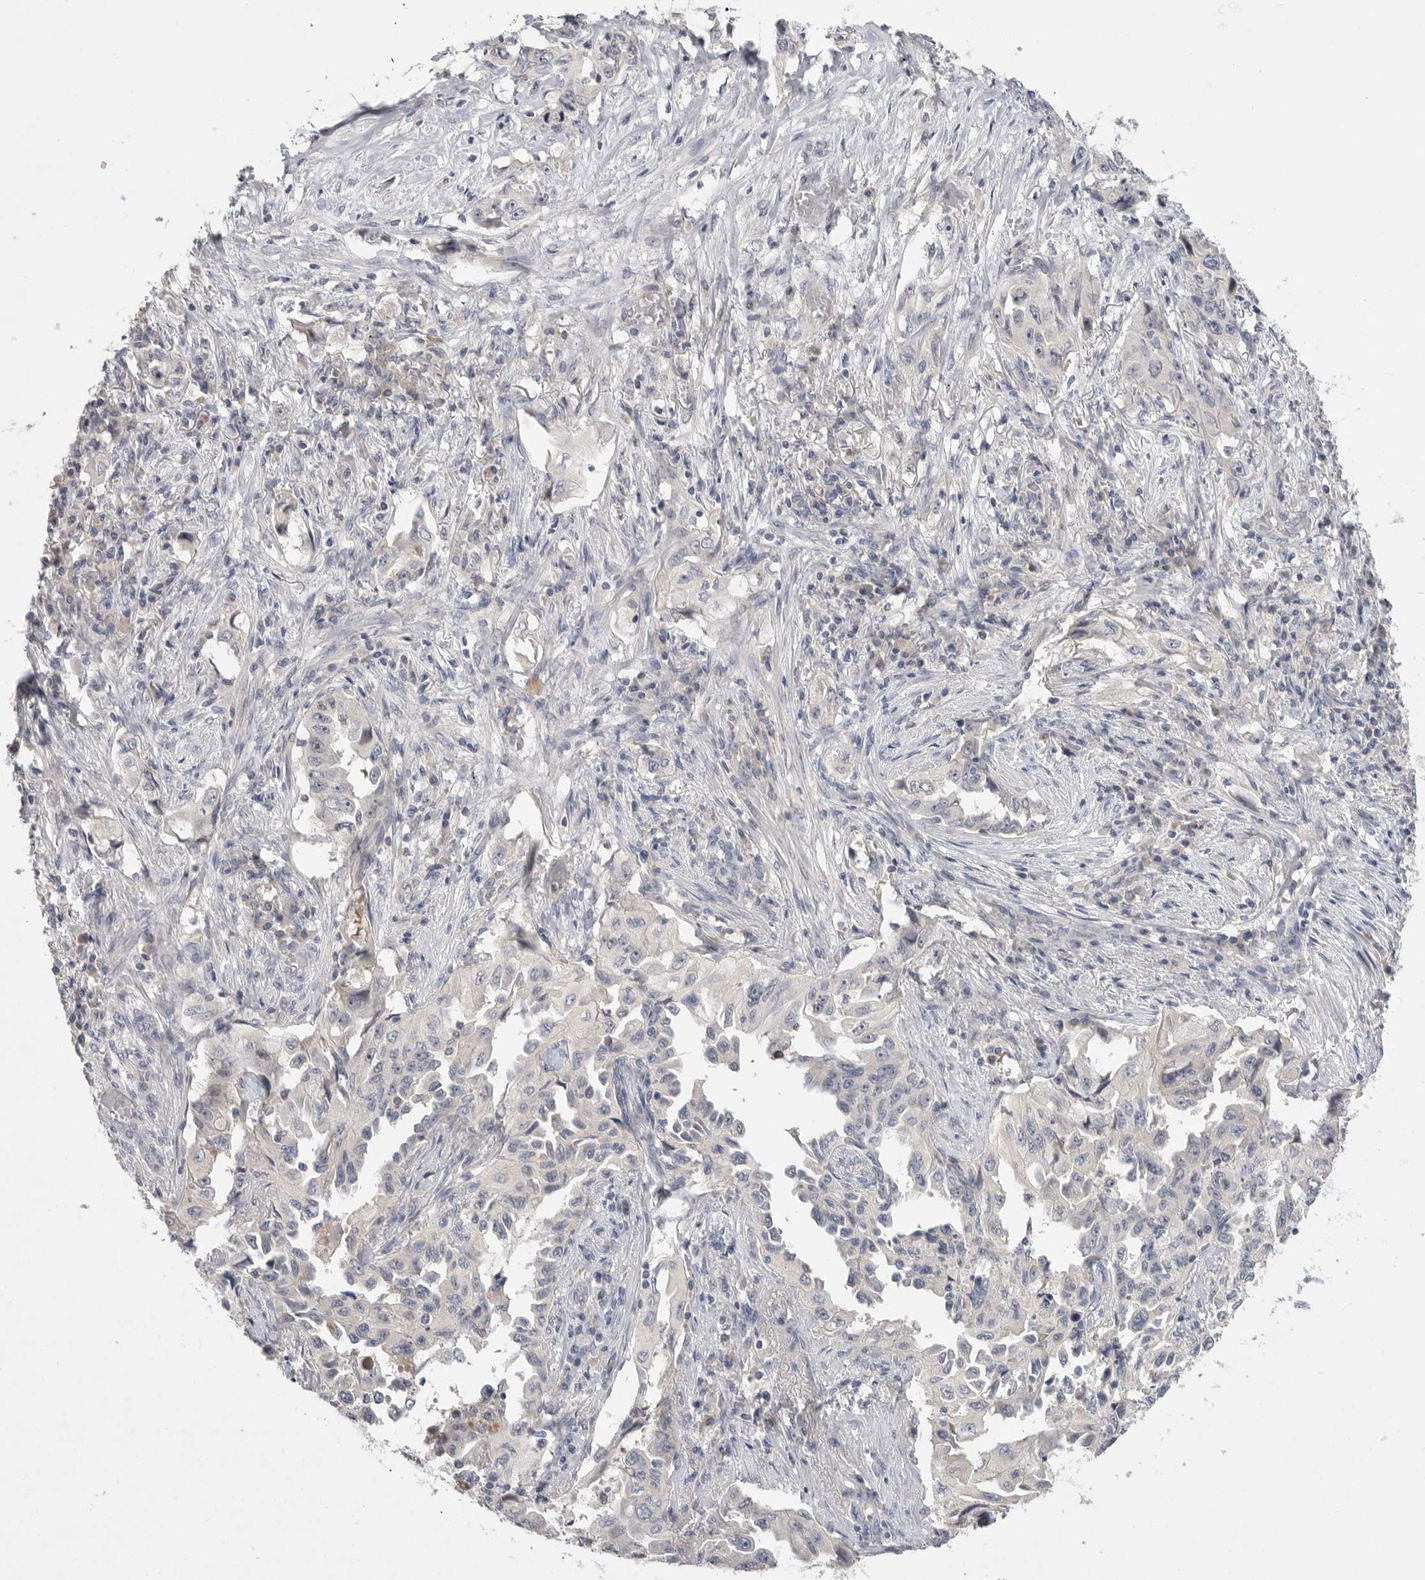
{"staining": {"intensity": "negative", "quantity": "none", "location": "none"}, "tissue": "lung cancer", "cell_type": "Tumor cells", "image_type": "cancer", "snomed": [{"axis": "morphology", "description": "Adenocarcinoma, NOS"}, {"axis": "topography", "description": "Lung"}], "caption": "A high-resolution histopathology image shows immunohistochemistry staining of lung cancer (adenocarcinoma), which shows no significant positivity in tumor cells. Brightfield microscopy of immunohistochemistry stained with DAB (3,3'-diaminobenzidine) (brown) and hematoxylin (blue), captured at high magnification.", "gene": "ITGAD", "patient": {"sex": "female", "age": 51}}